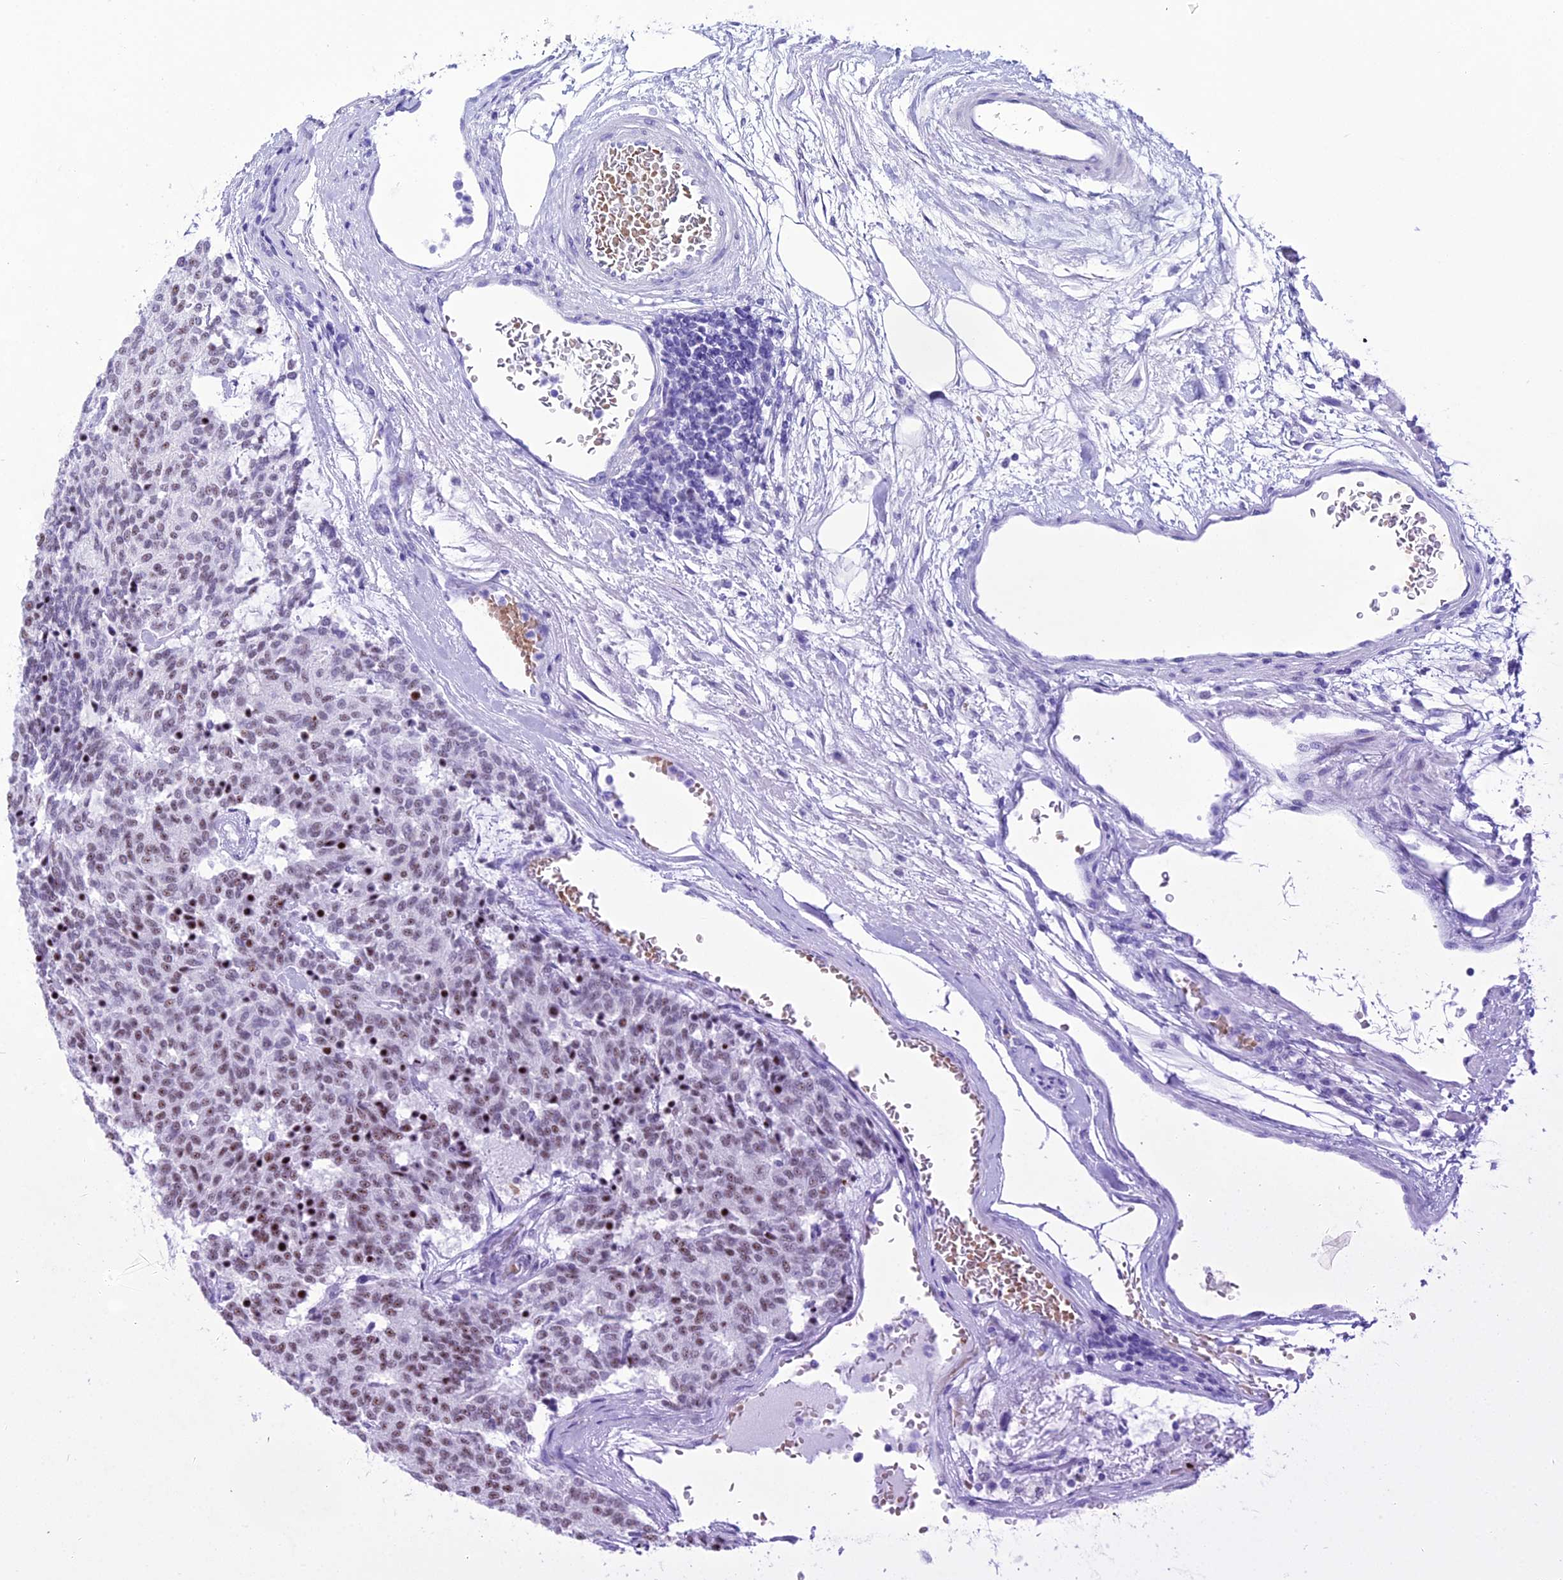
{"staining": {"intensity": "moderate", "quantity": ">75%", "location": "nuclear"}, "tissue": "carcinoid", "cell_type": "Tumor cells", "image_type": "cancer", "snomed": [{"axis": "morphology", "description": "Carcinoid, malignant, NOS"}, {"axis": "topography", "description": "Pancreas"}], "caption": "An IHC micrograph of neoplastic tissue is shown. Protein staining in brown labels moderate nuclear positivity in carcinoid (malignant) within tumor cells.", "gene": "RNPS1", "patient": {"sex": "female", "age": 54}}